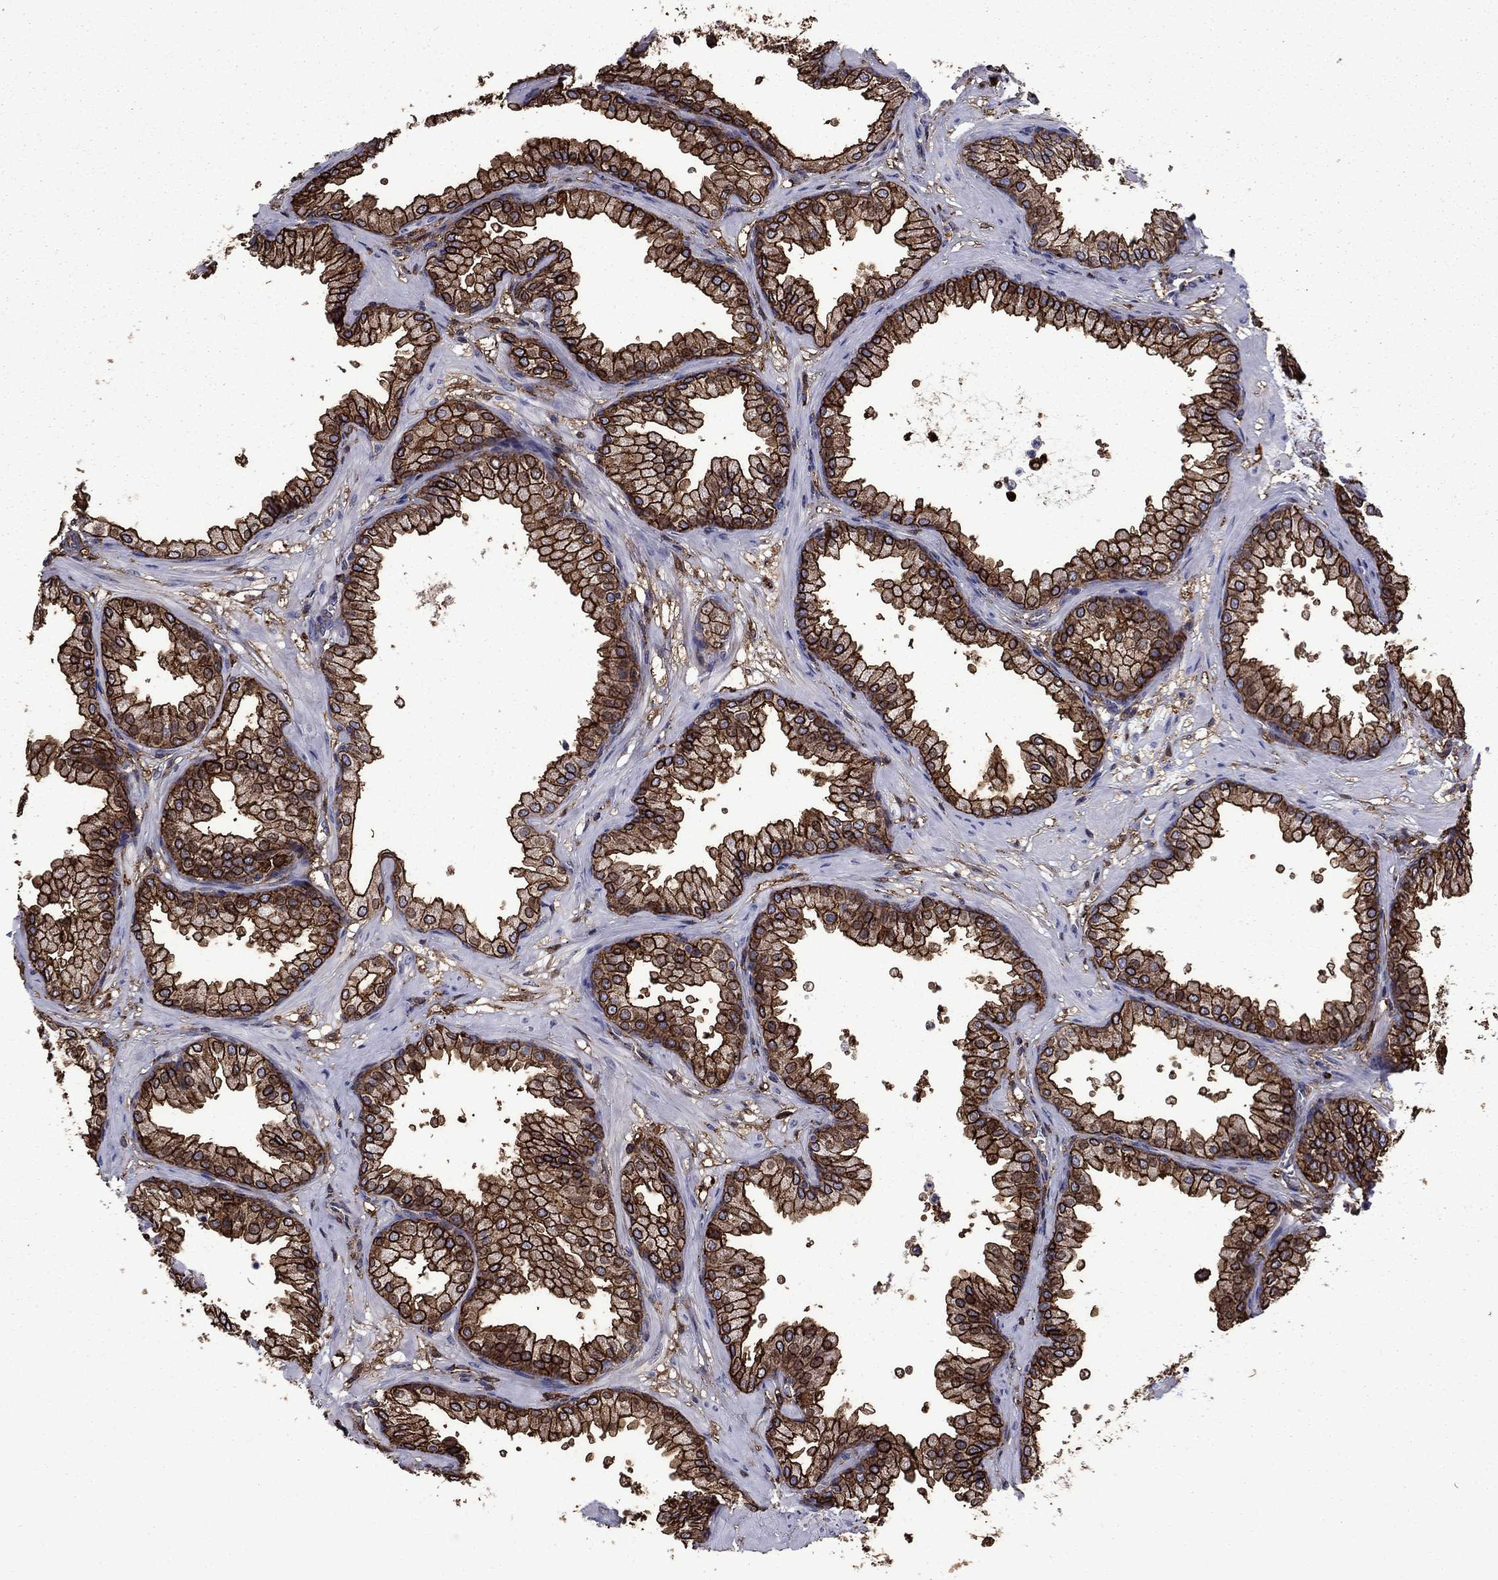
{"staining": {"intensity": "strong", "quantity": ">75%", "location": "cytoplasmic/membranous"}, "tissue": "prostate", "cell_type": "Glandular cells", "image_type": "normal", "snomed": [{"axis": "morphology", "description": "Normal tissue, NOS"}, {"axis": "topography", "description": "Prostate"}], "caption": "IHC micrograph of normal prostate: prostate stained using immunohistochemistry (IHC) demonstrates high levels of strong protein expression localized specifically in the cytoplasmic/membranous of glandular cells, appearing as a cytoplasmic/membranous brown color.", "gene": "PLAU", "patient": {"sex": "male", "age": 37}}